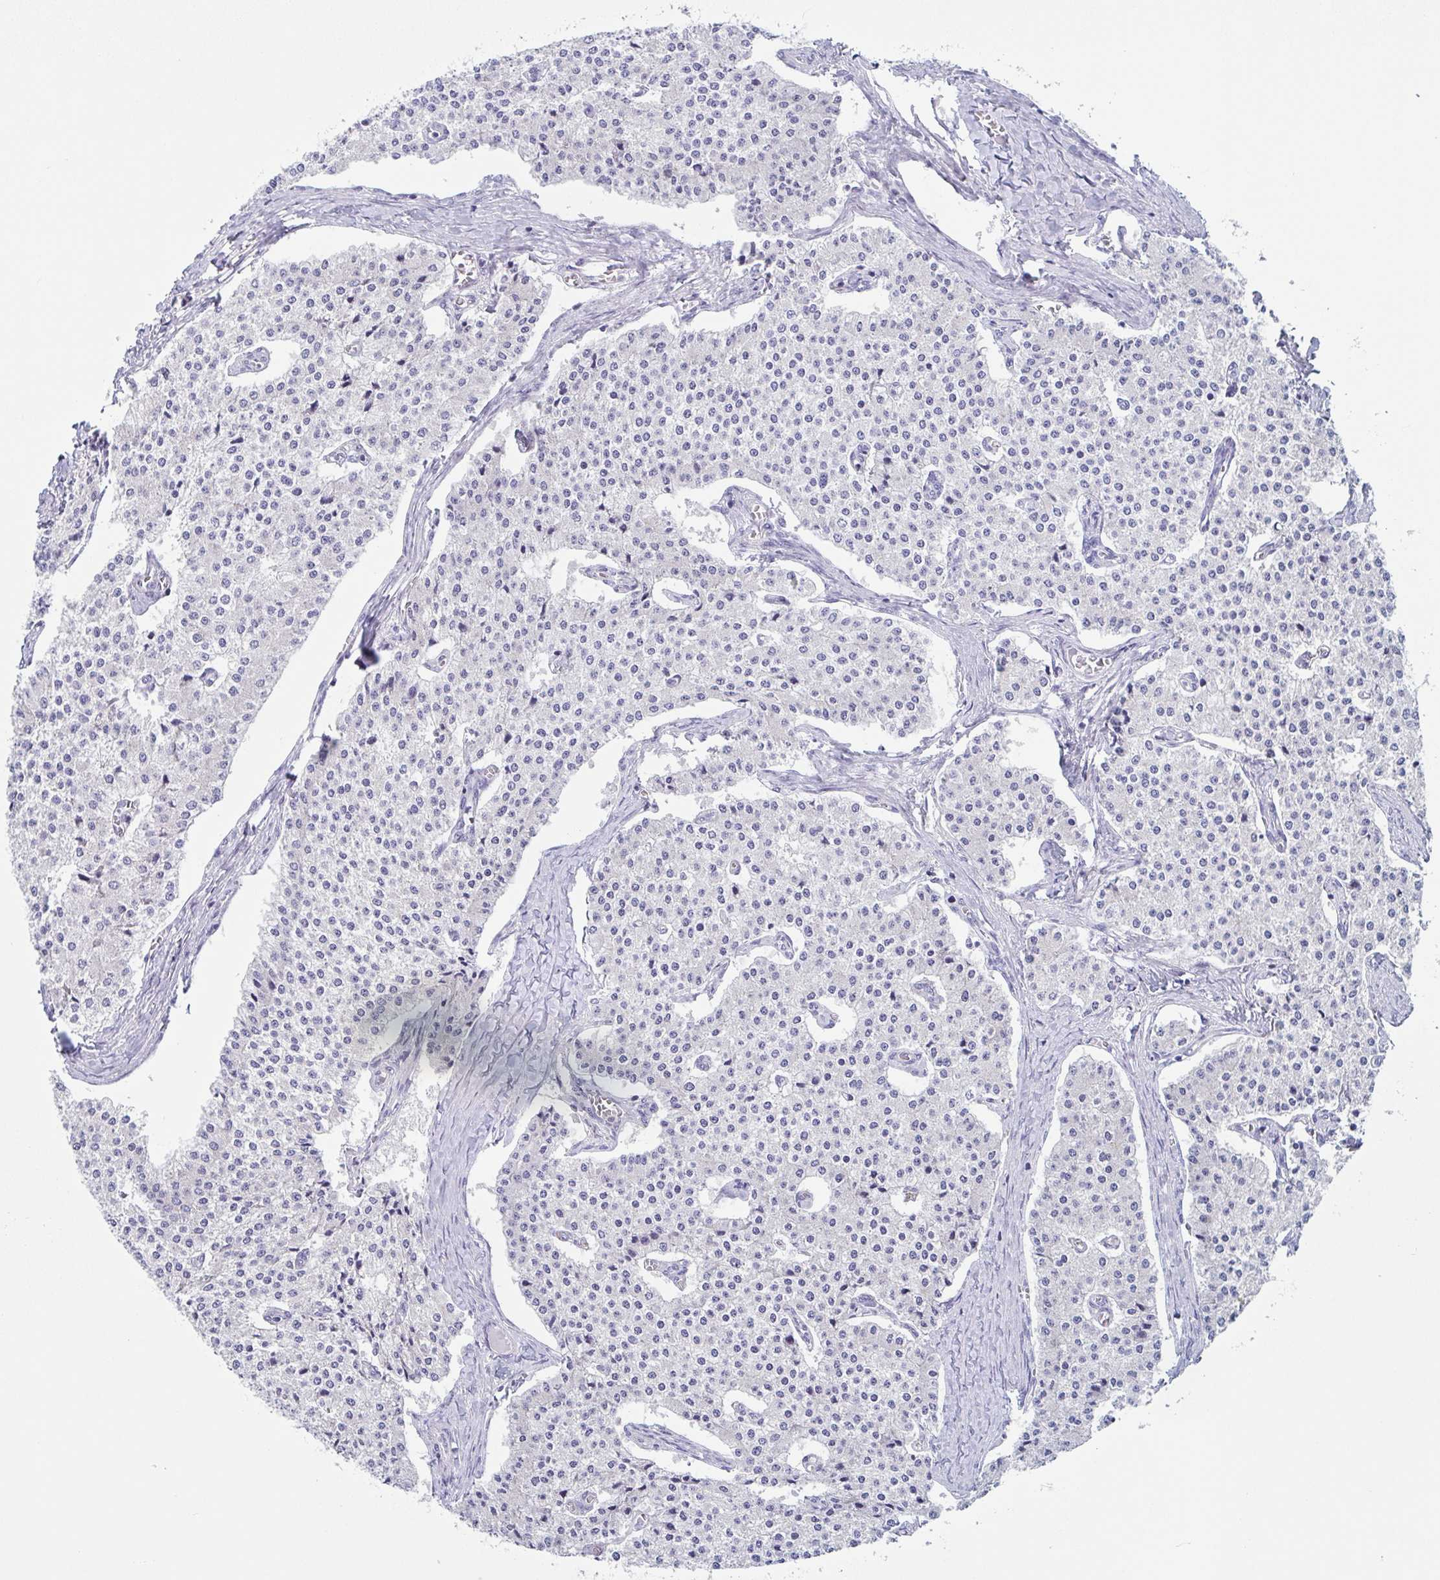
{"staining": {"intensity": "negative", "quantity": "none", "location": "none"}, "tissue": "carcinoid", "cell_type": "Tumor cells", "image_type": "cancer", "snomed": [{"axis": "morphology", "description": "Carcinoid, malignant, NOS"}, {"axis": "topography", "description": "Colon"}], "caption": "This is an IHC micrograph of human carcinoid (malignant). There is no expression in tumor cells.", "gene": "CHMP5", "patient": {"sex": "female", "age": 52}}